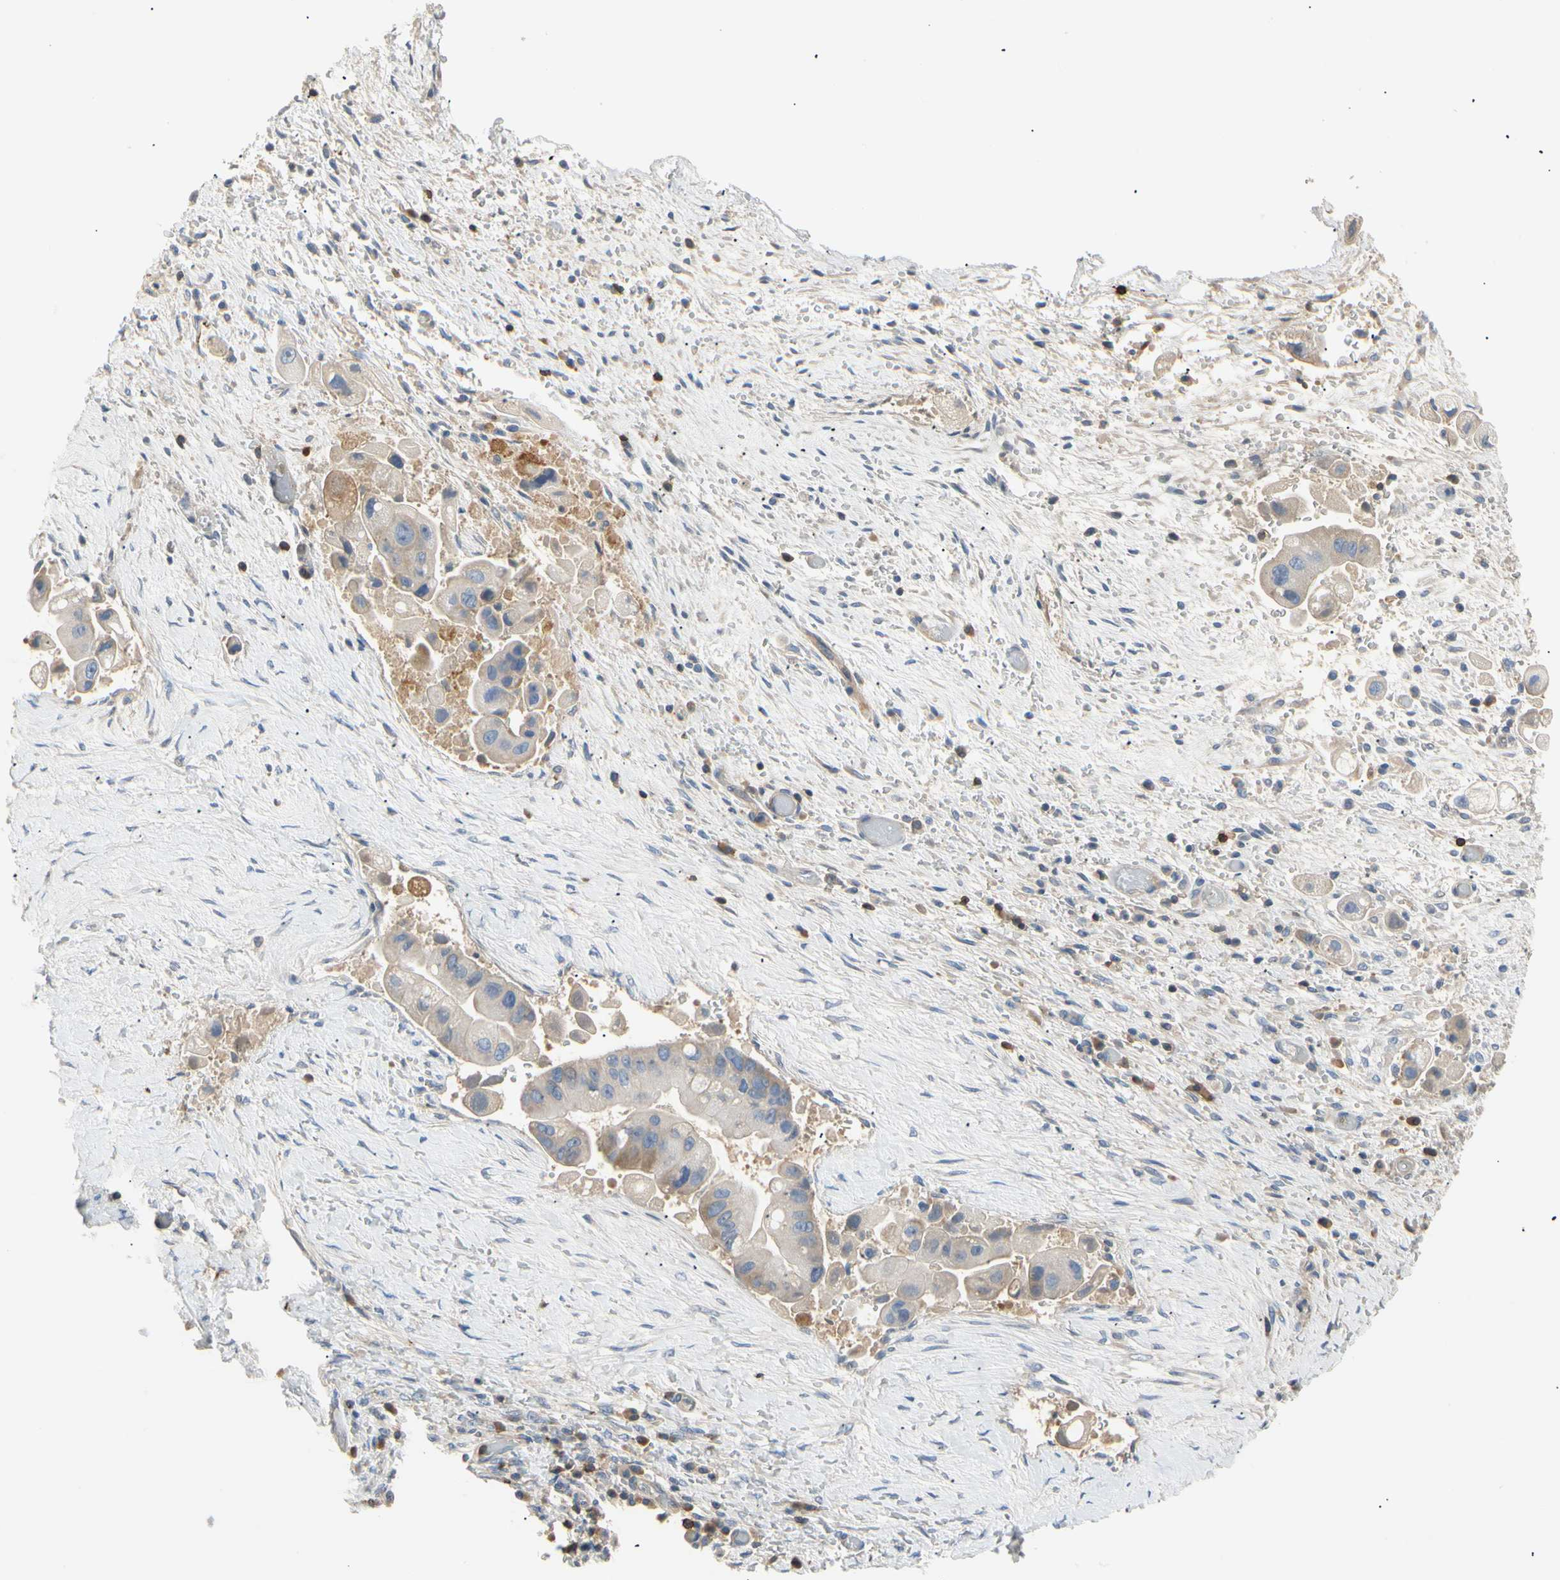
{"staining": {"intensity": "weak", "quantity": ">75%", "location": "cytoplasmic/membranous"}, "tissue": "liver cancer", "cell_type": "Tumor cells", "image_type": "cancer", "snomed": [{"axis": "morphology", "description": "Normal tissue, NOS"}, {"axis": "morphology", "description": "Cholangiocarcinoma"}, {"axis": "topography", "description": "Liver"}, {"axis": "topography", "description": "Peripheral nerve tissue"}], "caption": "The image shows immunohistochemical staining of cholangiocarcinoma (liver). There is weak cytoplasmic/membranous positivity is seen in about >75% of tumor cells.", "gene": "TNFRSF18", "patient": {"sex": "male", "age": 50}}